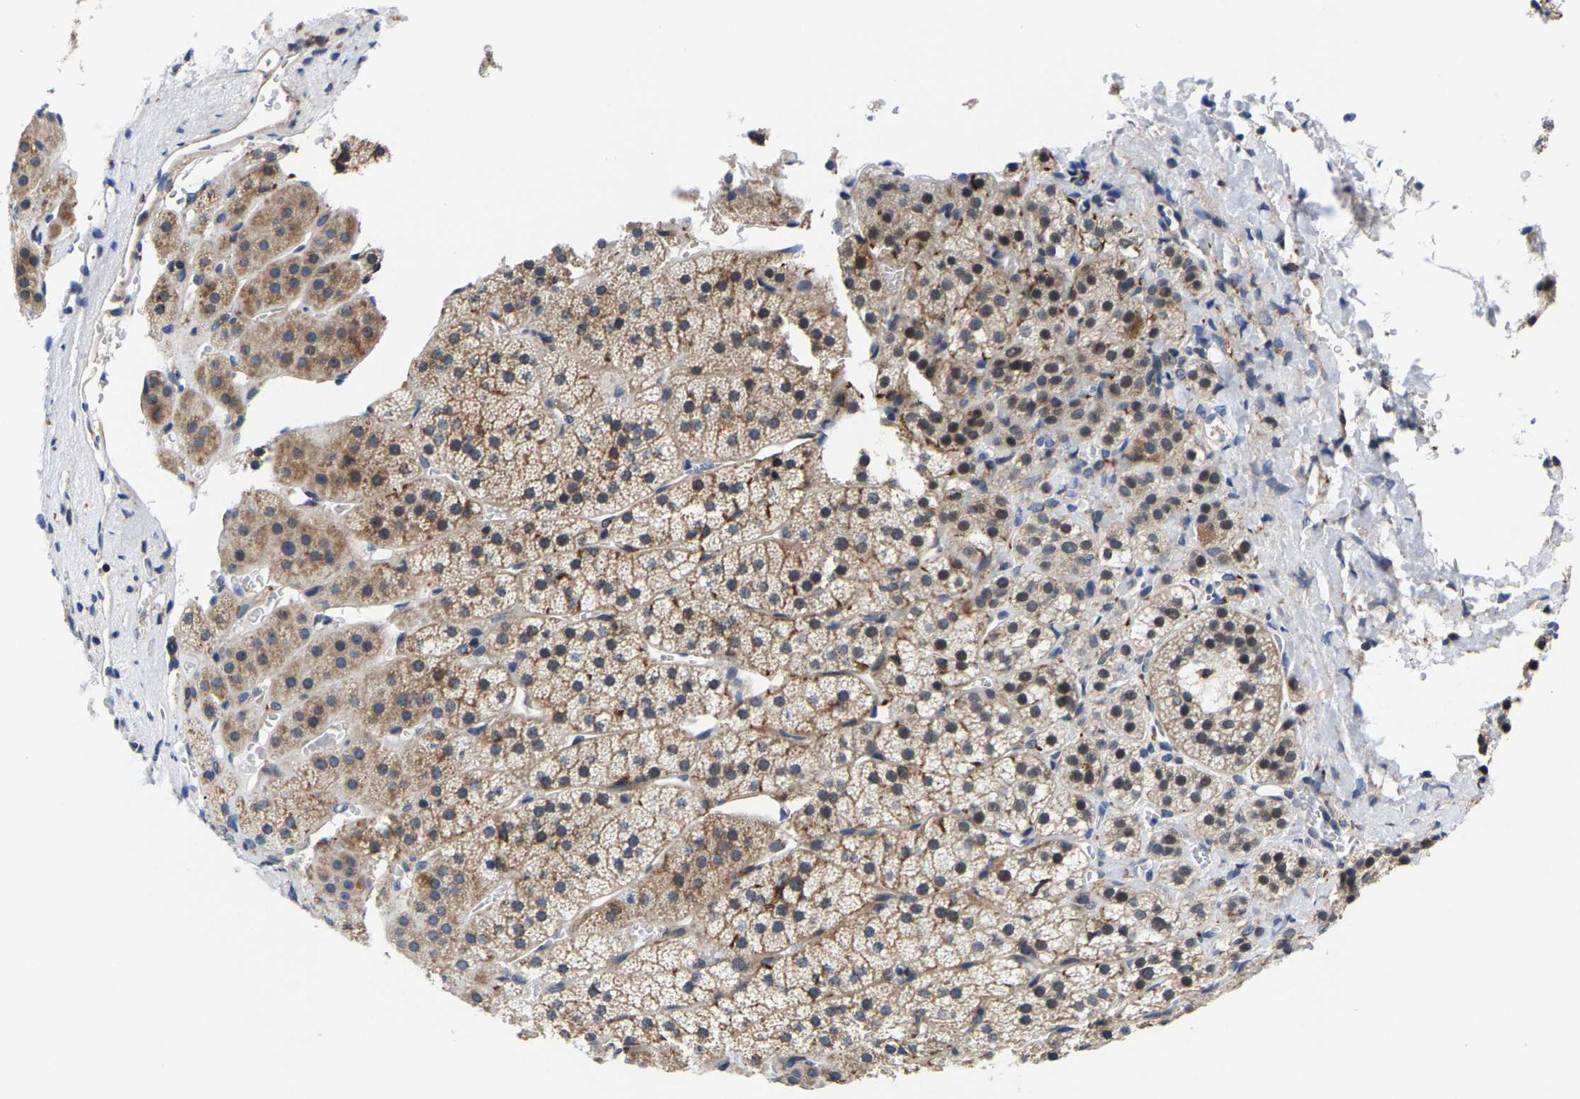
{"staining": {"intensity": "moderate", "quantity": ">75%", "location": "cytoplasmic/membranous"}, "tissue": "adrenal gland", "cell_type": "Glandular cells", "image_type": "normal", "snomed": [{"axis": "morphology", "description": "Normal tissue, NOS"}, {"axis": "topography", "description": "Adrenal gland"}], "caption": "A histopathology image showing moderate cytoplasmic/membranous expression in about >75% of glandular cells in benign adrenal gland, as visualized by brown immunohistochemical staining.", "gene": "PFKFB3", "patient": {"sex": "female", "age": 44}}